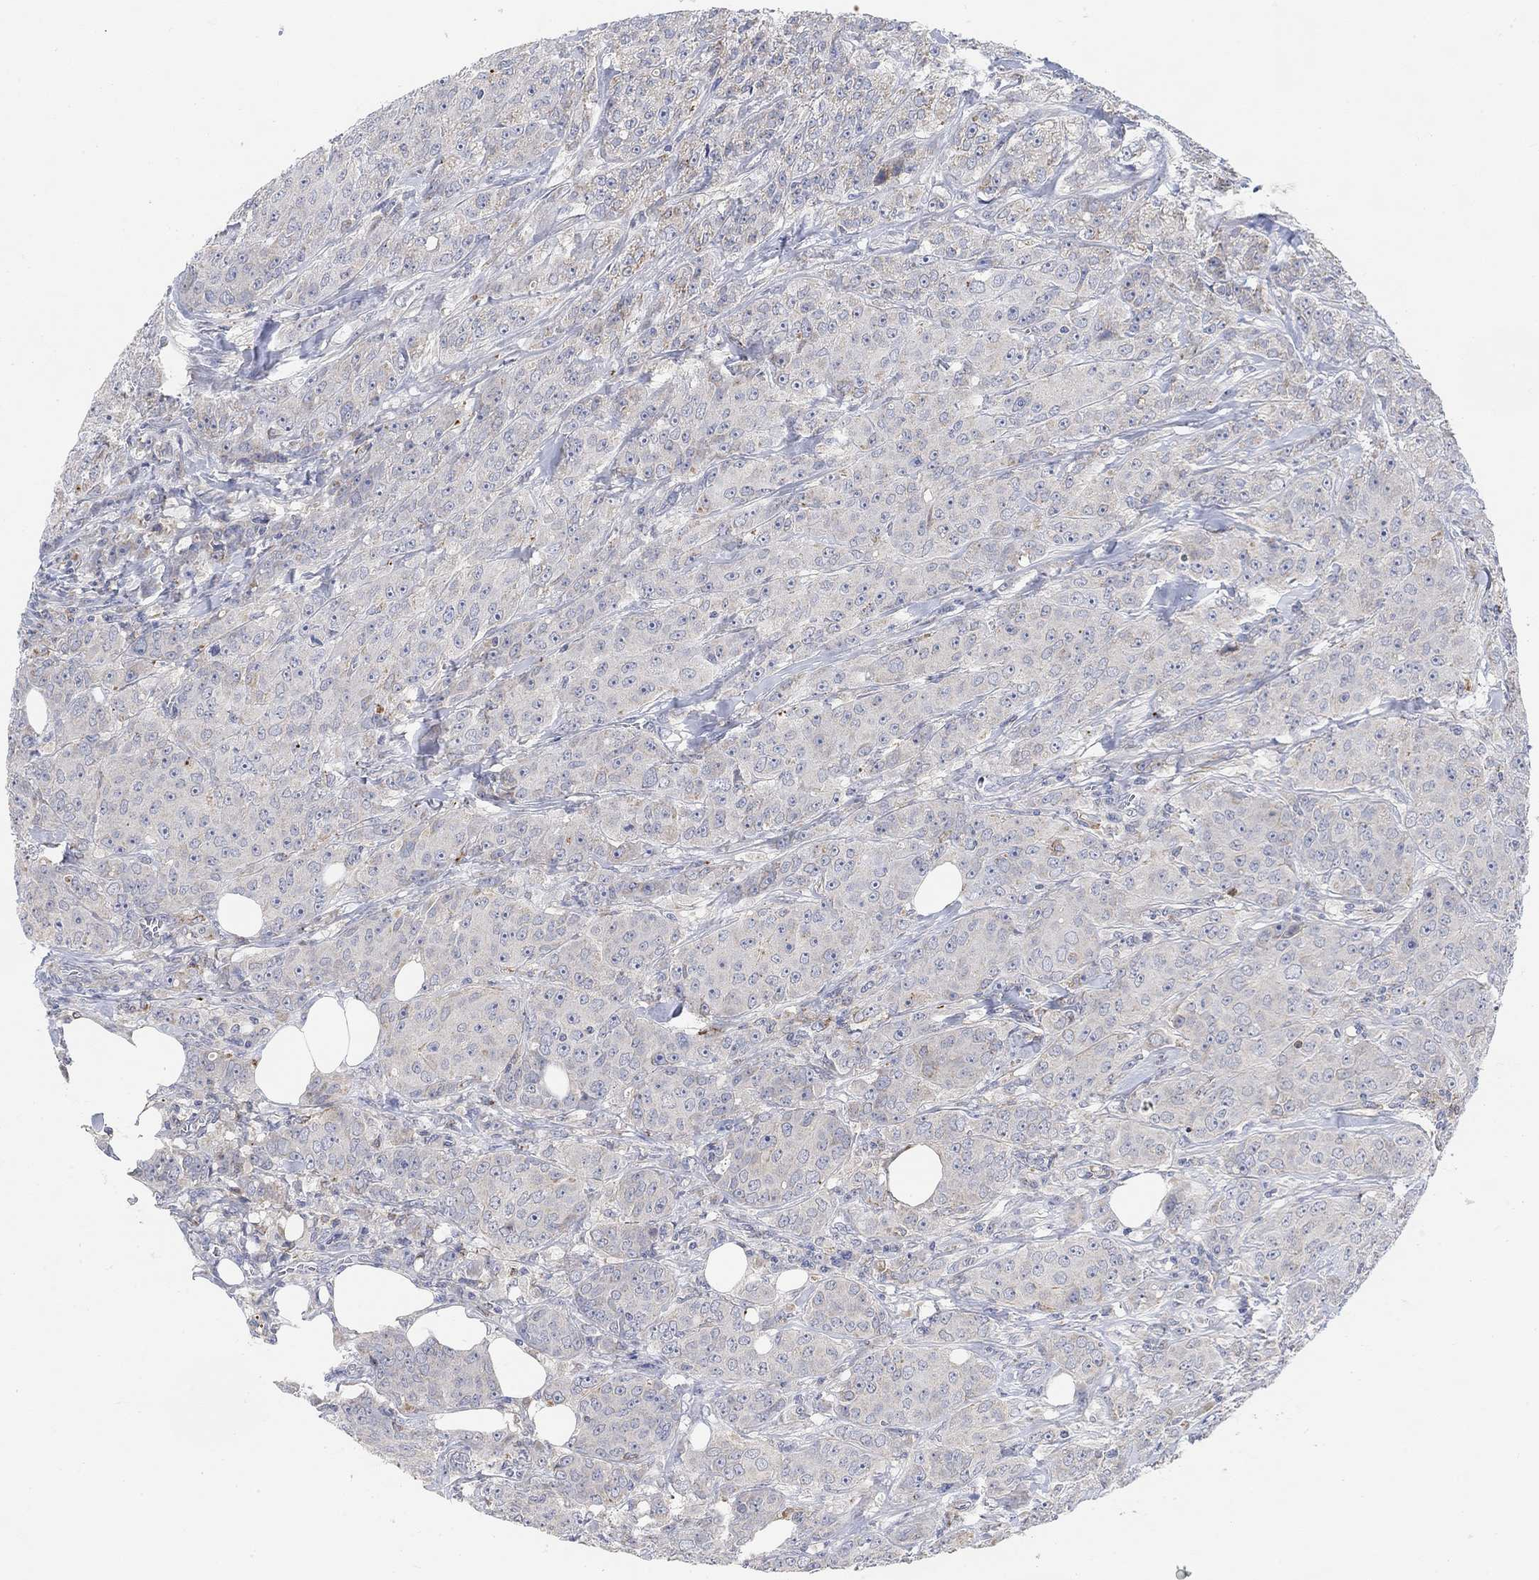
{"staining": {"intensity": "negative", "quantity": "none", "location": "none"}, "tissue": "breast cancer", "cell_type": "Tumor cells", "image_type": "cancer", "snomed": [{"axis": "morphology", "description": "Duct carcinoma"}, {"axis": "topography", "description": "Breast"}], "caption": "High magnification brightfield microscopy of invasive ductal carcinoma (breast) stained with DAB (3,3'-diaminobenzidine) (brown) and counterstained with hematoxylin (blue): tumor cells show no significant expression.", "gene": "HCRTR1", "patient": {"sex": "female", "age": 43}}